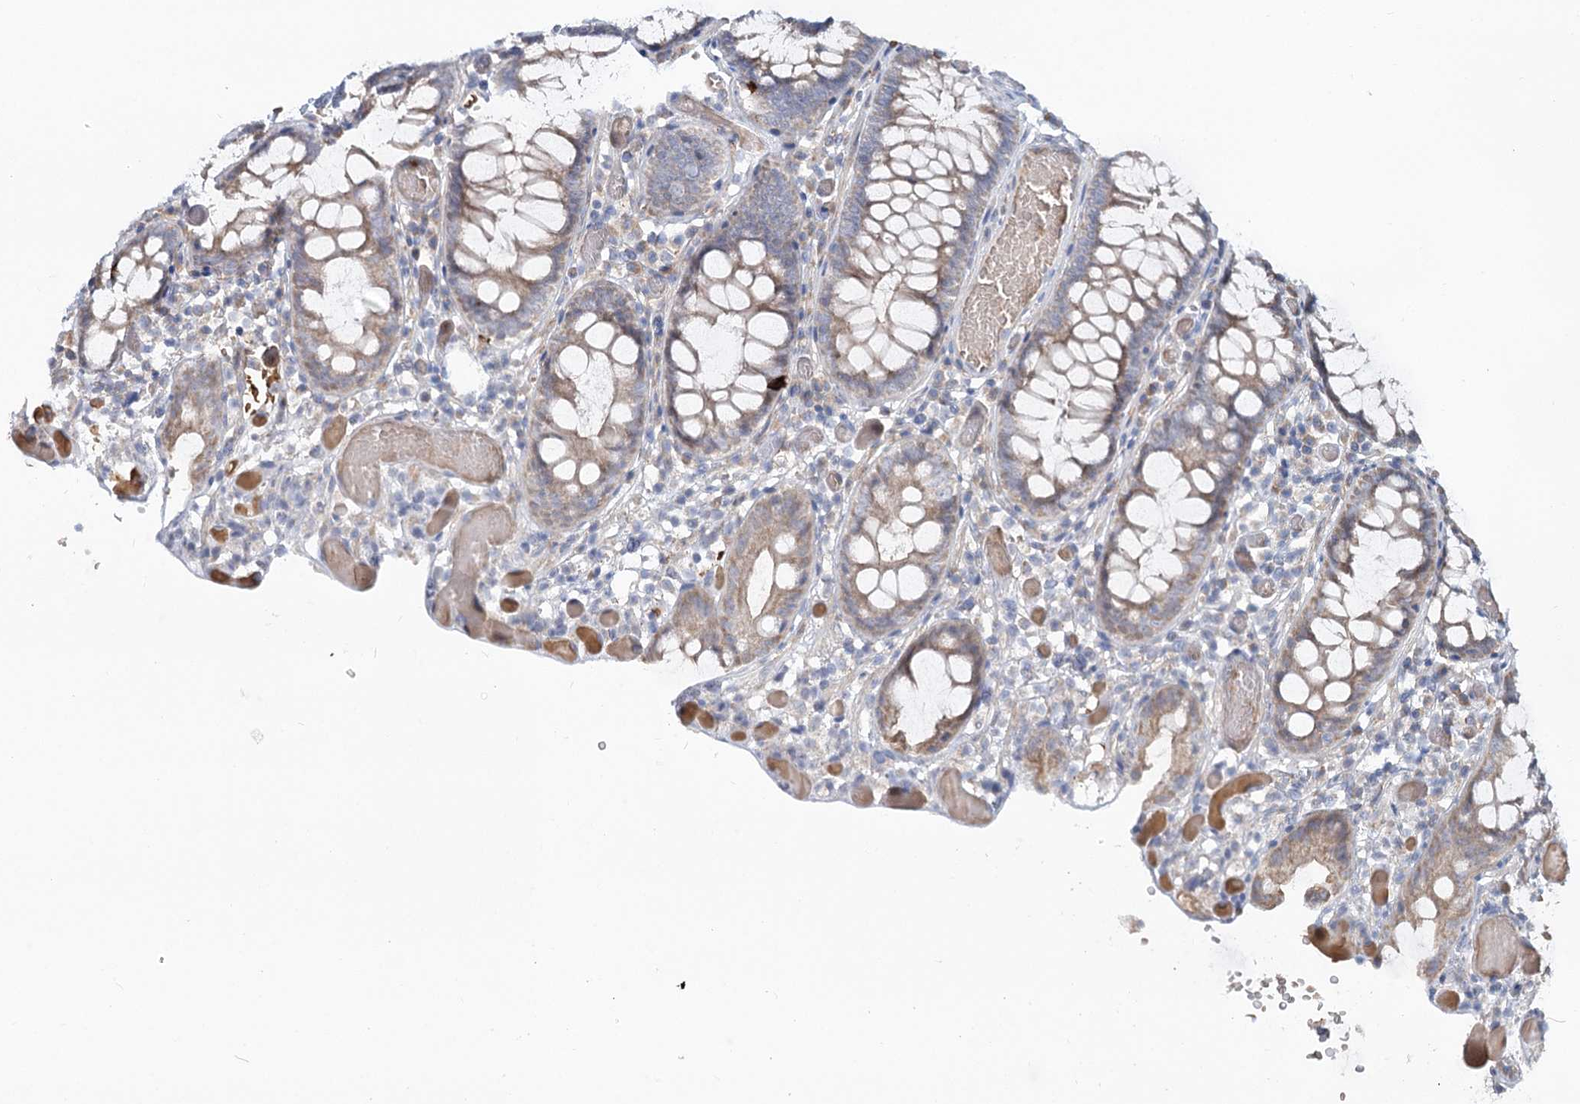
{"staining": {"intensity": "negative", "quantity": "none", "location": "none"}, "tissue": "colon", "cell_type": "Endothelial cells", "image_type": "normal", "snomed": [{"axis": "morphology", "description": "Normal tissue, NOS"}, {"axis": "topography", "description": "Colon"}], "caption": "Immunohistochemical staining of benign colon displays no significant expression in endothelial cells.", "gene": "CIB4", "patient": {"sex": "male", "age": 14}}